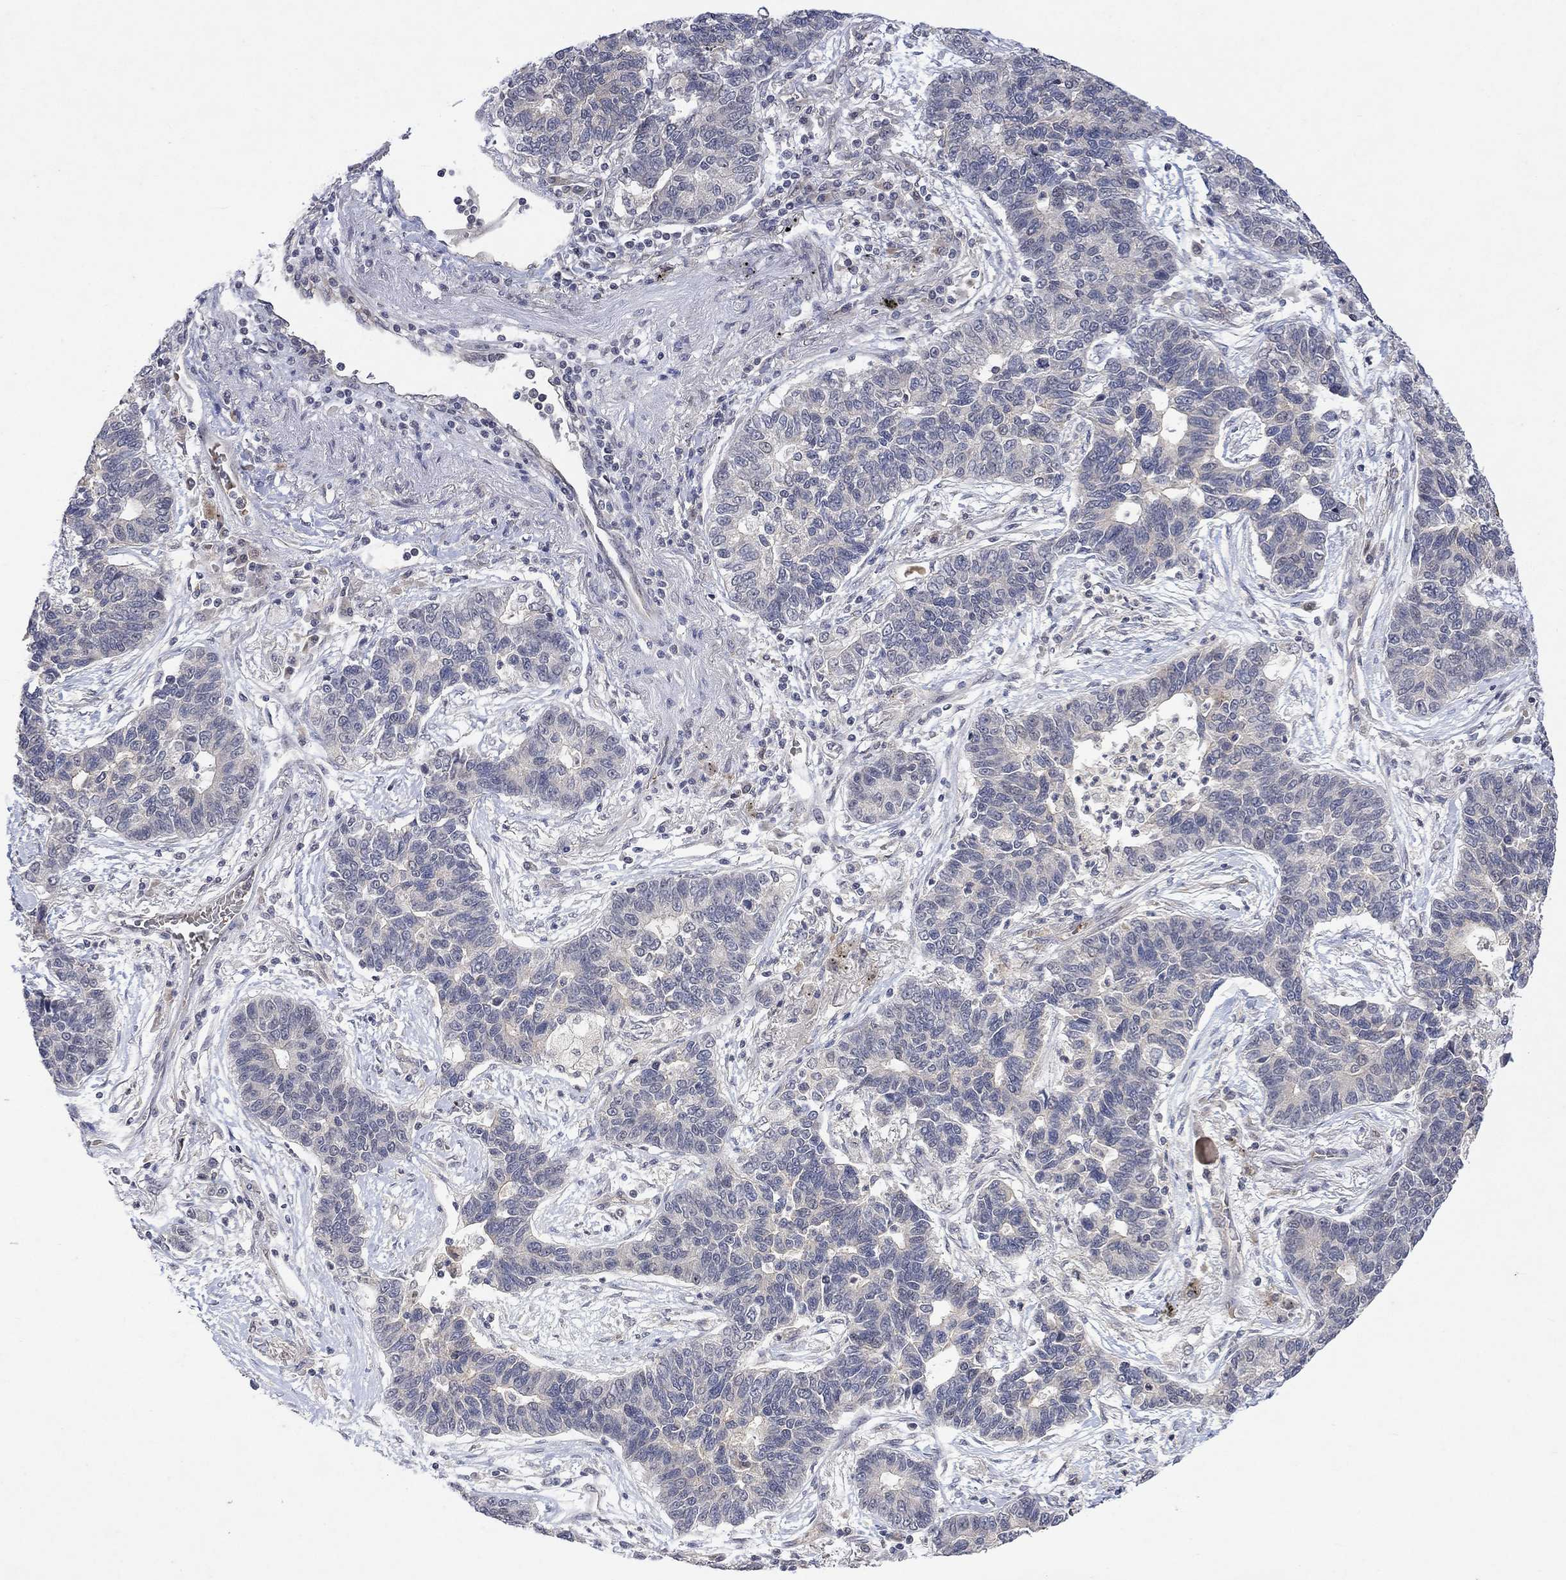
{"staining": {"intensity": "negative", "quantity": "none", "location": "none"}, "tissue": "lung cancer", "cell_type": "Tumor cells", "image_type": "cancer", "snomed": [{"axis": "morphology", "description": "Adenocarcinoma, NOS"}, {"axis": "topography", "description": "Lung"}], "caption": "This is an immunohistochemistry histopathology image of human lung cancer (adenocarcinoma). There is no expression in tumor cells.", "gene": "GRIN2D", "patient": {"sex": "female", "age": 57}}